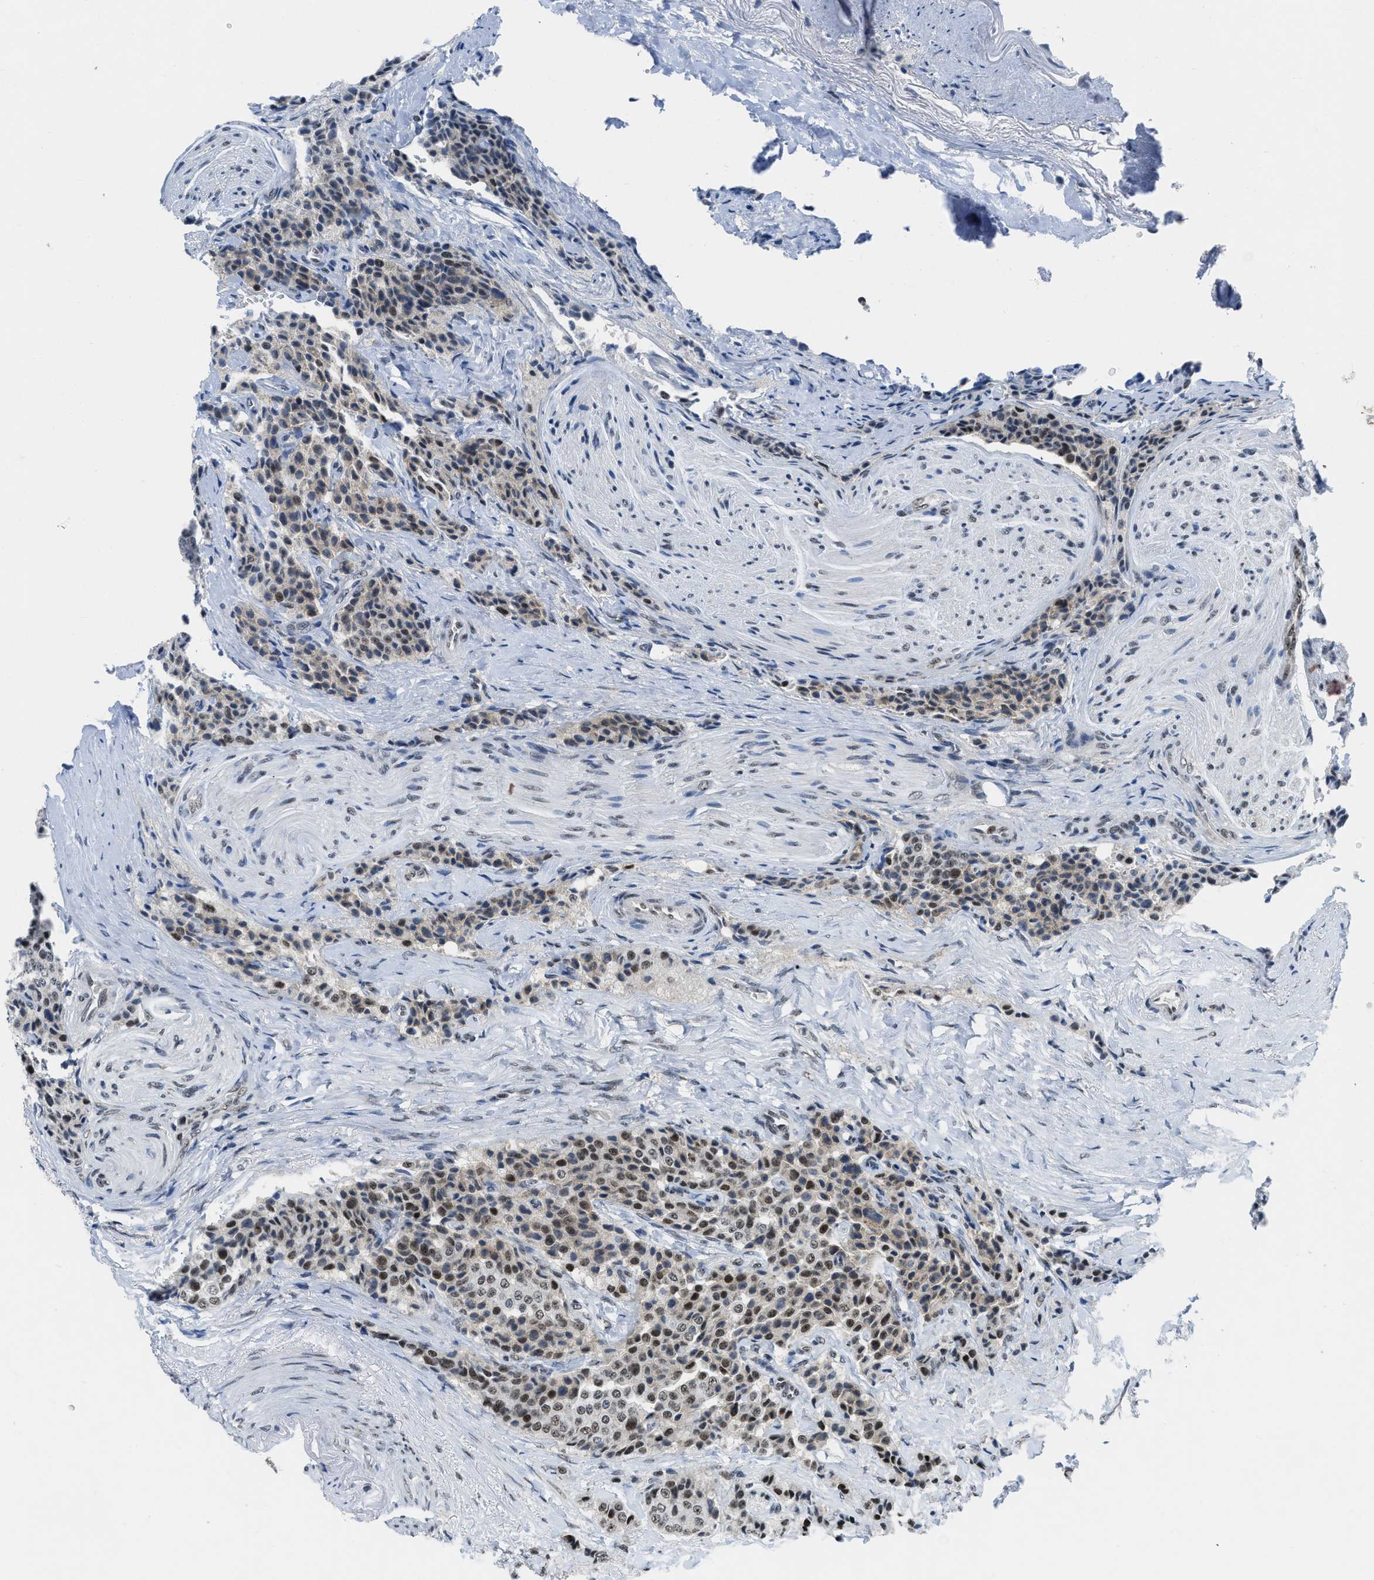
{"staining": {"intensity": "moderate", "quantity": "25%-75%", "location": "nuclear"}, "tissue": "carcinoid", "cell_type": "Tumor cells", "image_type": "cancer", "snomed": [{"axis": "morphology", "description": "Carcinoid, malignant, NOS"}, {"axis": "topography", "description": "Colon"}], "caption": "Moderate nuclear staining for a protein is seen in about 25%-75% of tumor cells of carcinoid (malignant) using IHC.", "gene": "RAD51B", "patient": {"sex": "female", "age": 61}}